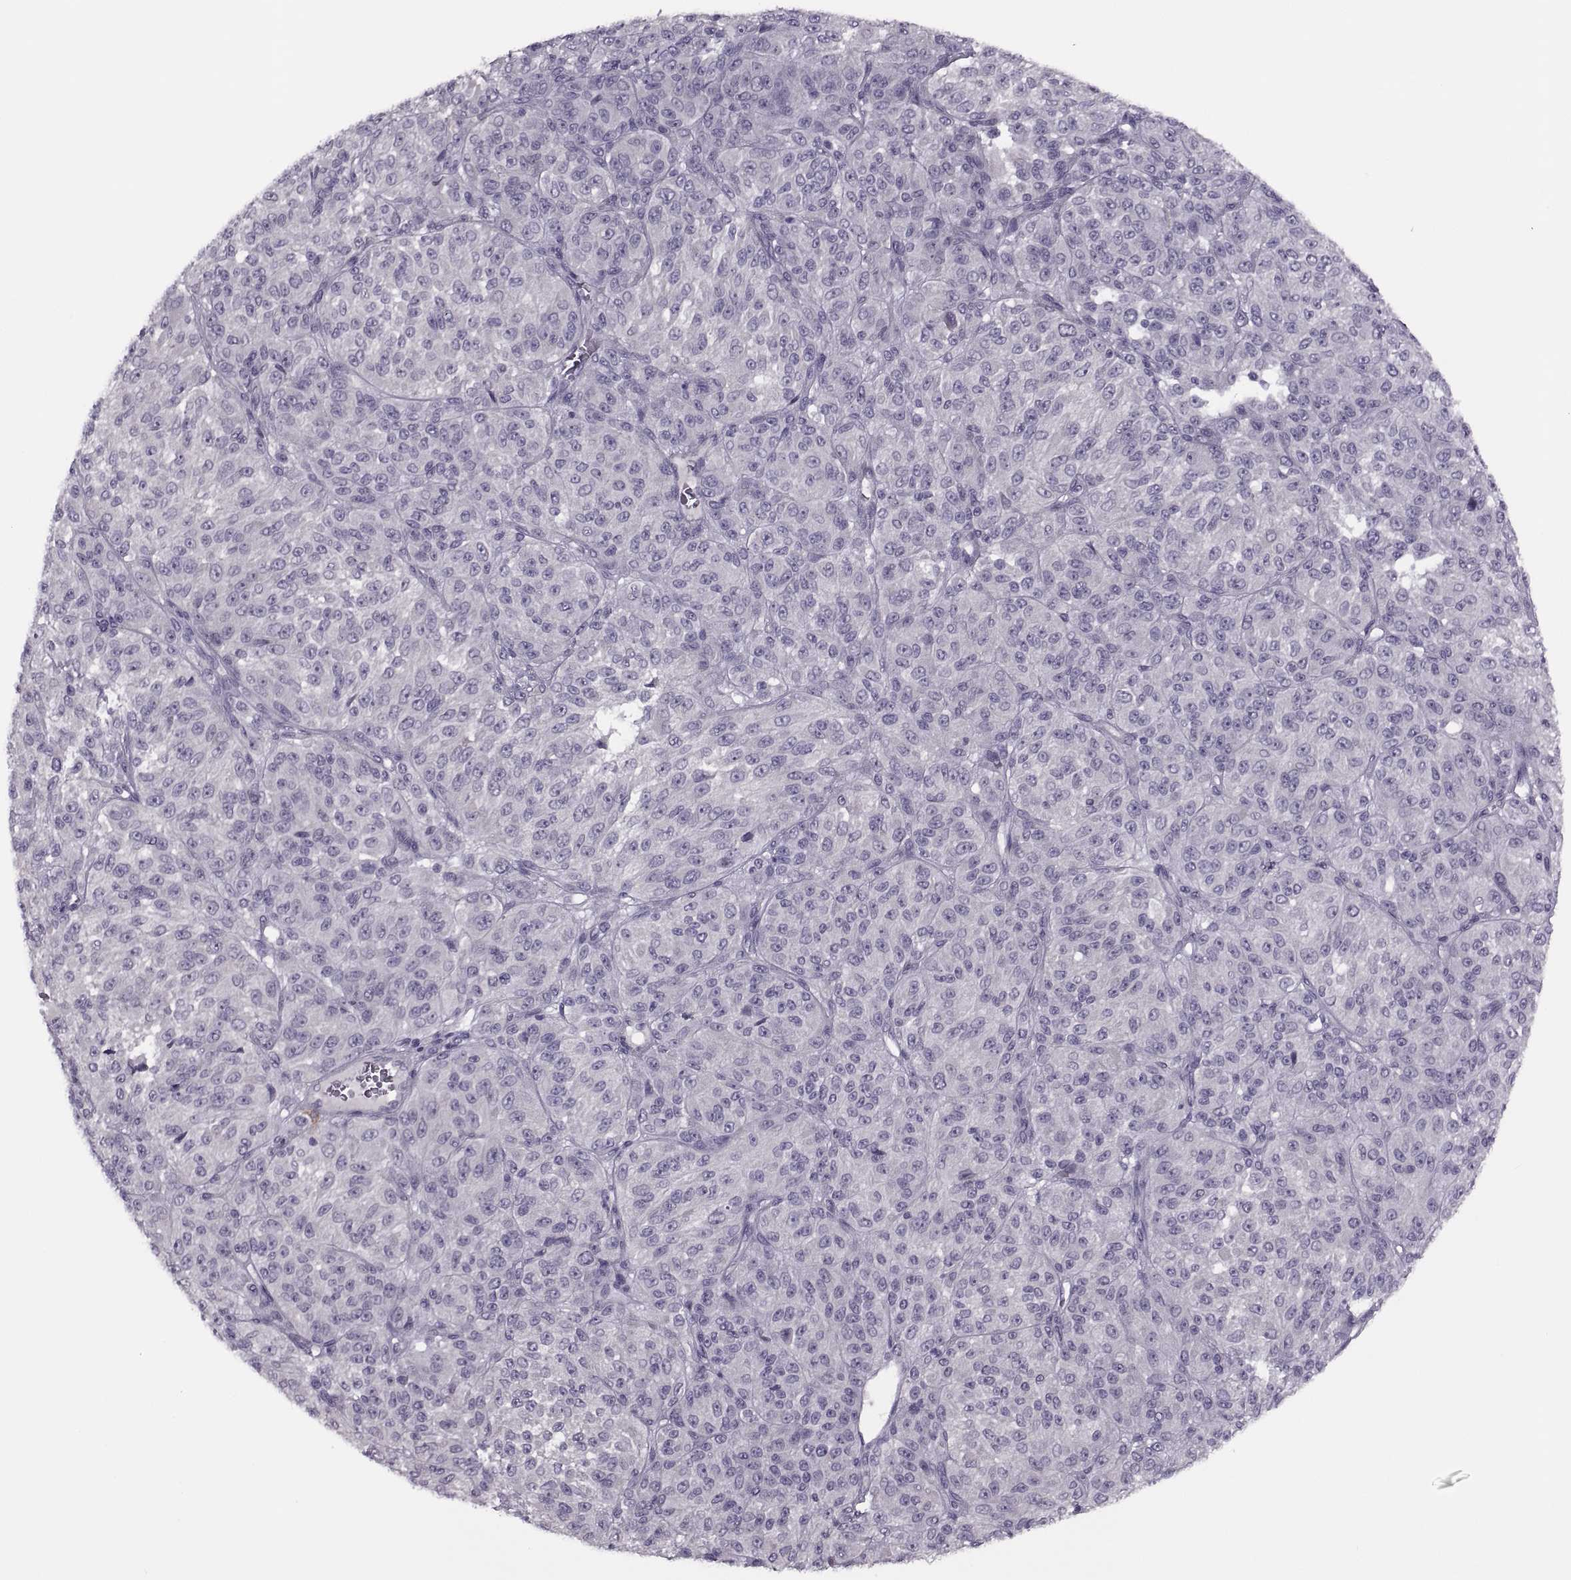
{"staining": {"intensity": "negative", "quantity": "none", "location": "none"}, "tissue": "melanoma", "cell_type": "Tumor cells", "image_type": "cancer", "snomed": [{"axis": "morphology", "description": "Malignant melanoma, Metastatic site"}, {"axis": "topography", "description": "Brain"}], "caption": "DAB (3,3'-diaminobenzidine) immunohistochemical staining of human malignant melanoma (metastatic site) shows no significant expression in tumor cells. The staining was performed using DAB to visualize the protein expression in brown, while the nuclei were stained in blue with hematoxylin (Magnification: 20x).", "gene": "H2AP", "patient": {"sex": "female", "age": 56}}